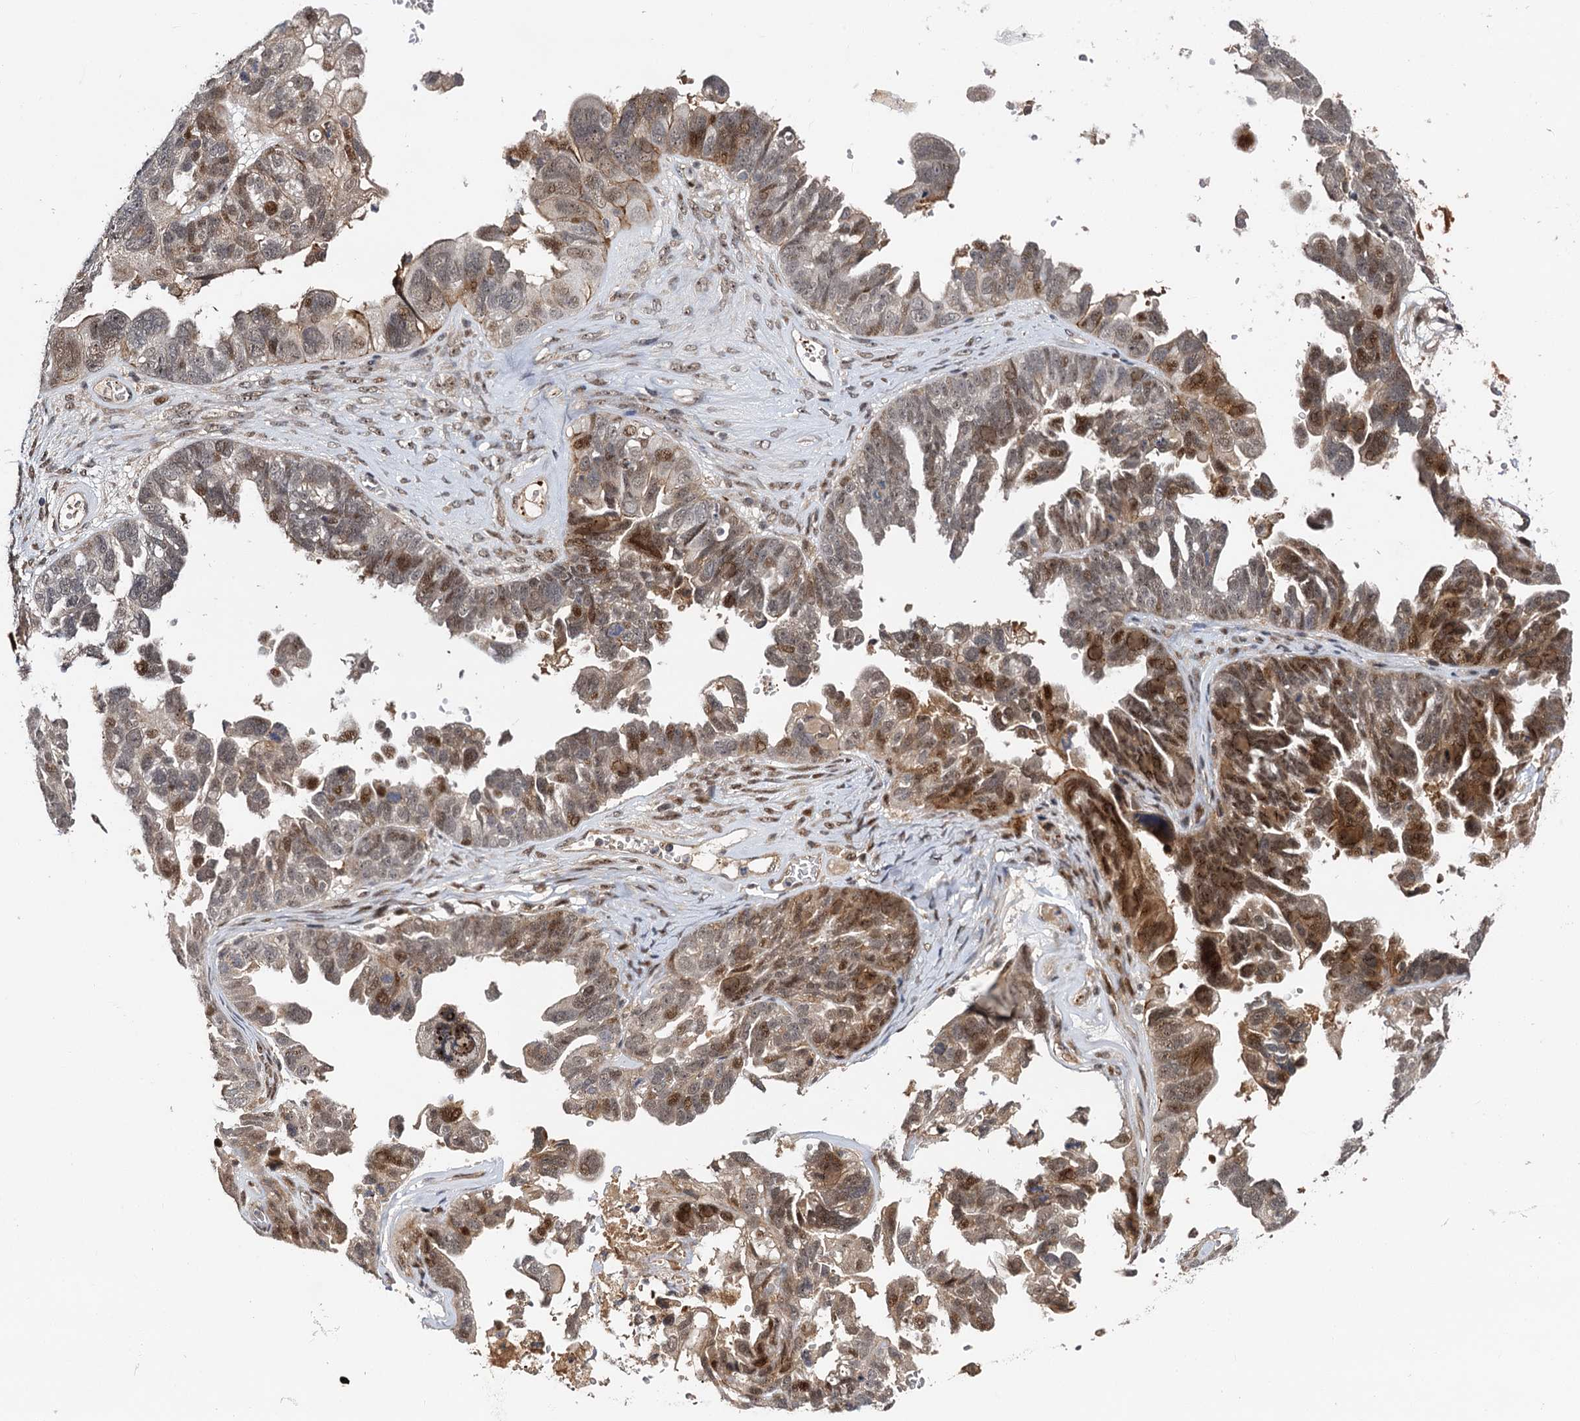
{"staining": {"intensity": "moderate", "quantity": ">75%", "location": "cytoplasmic/membranous,nuclear"}, "tissue": "ovarian cancer", "cell_type": "Tumor cells", "image_type": "cancer", "snomed": [{"axis": "morphology", "description": "Cystadenocarcinoma, serous, NOS"}, {"axis": "topography", "description": "Ovary"}], "caption": "Protein expression analysis of ovarian cancer demonstrates moderate cytoplasmic/membranous and nuclear expression in about >75% of tumor cells.", "gene": "MBD6", "patient": {"sex": "female", "age": 79}}